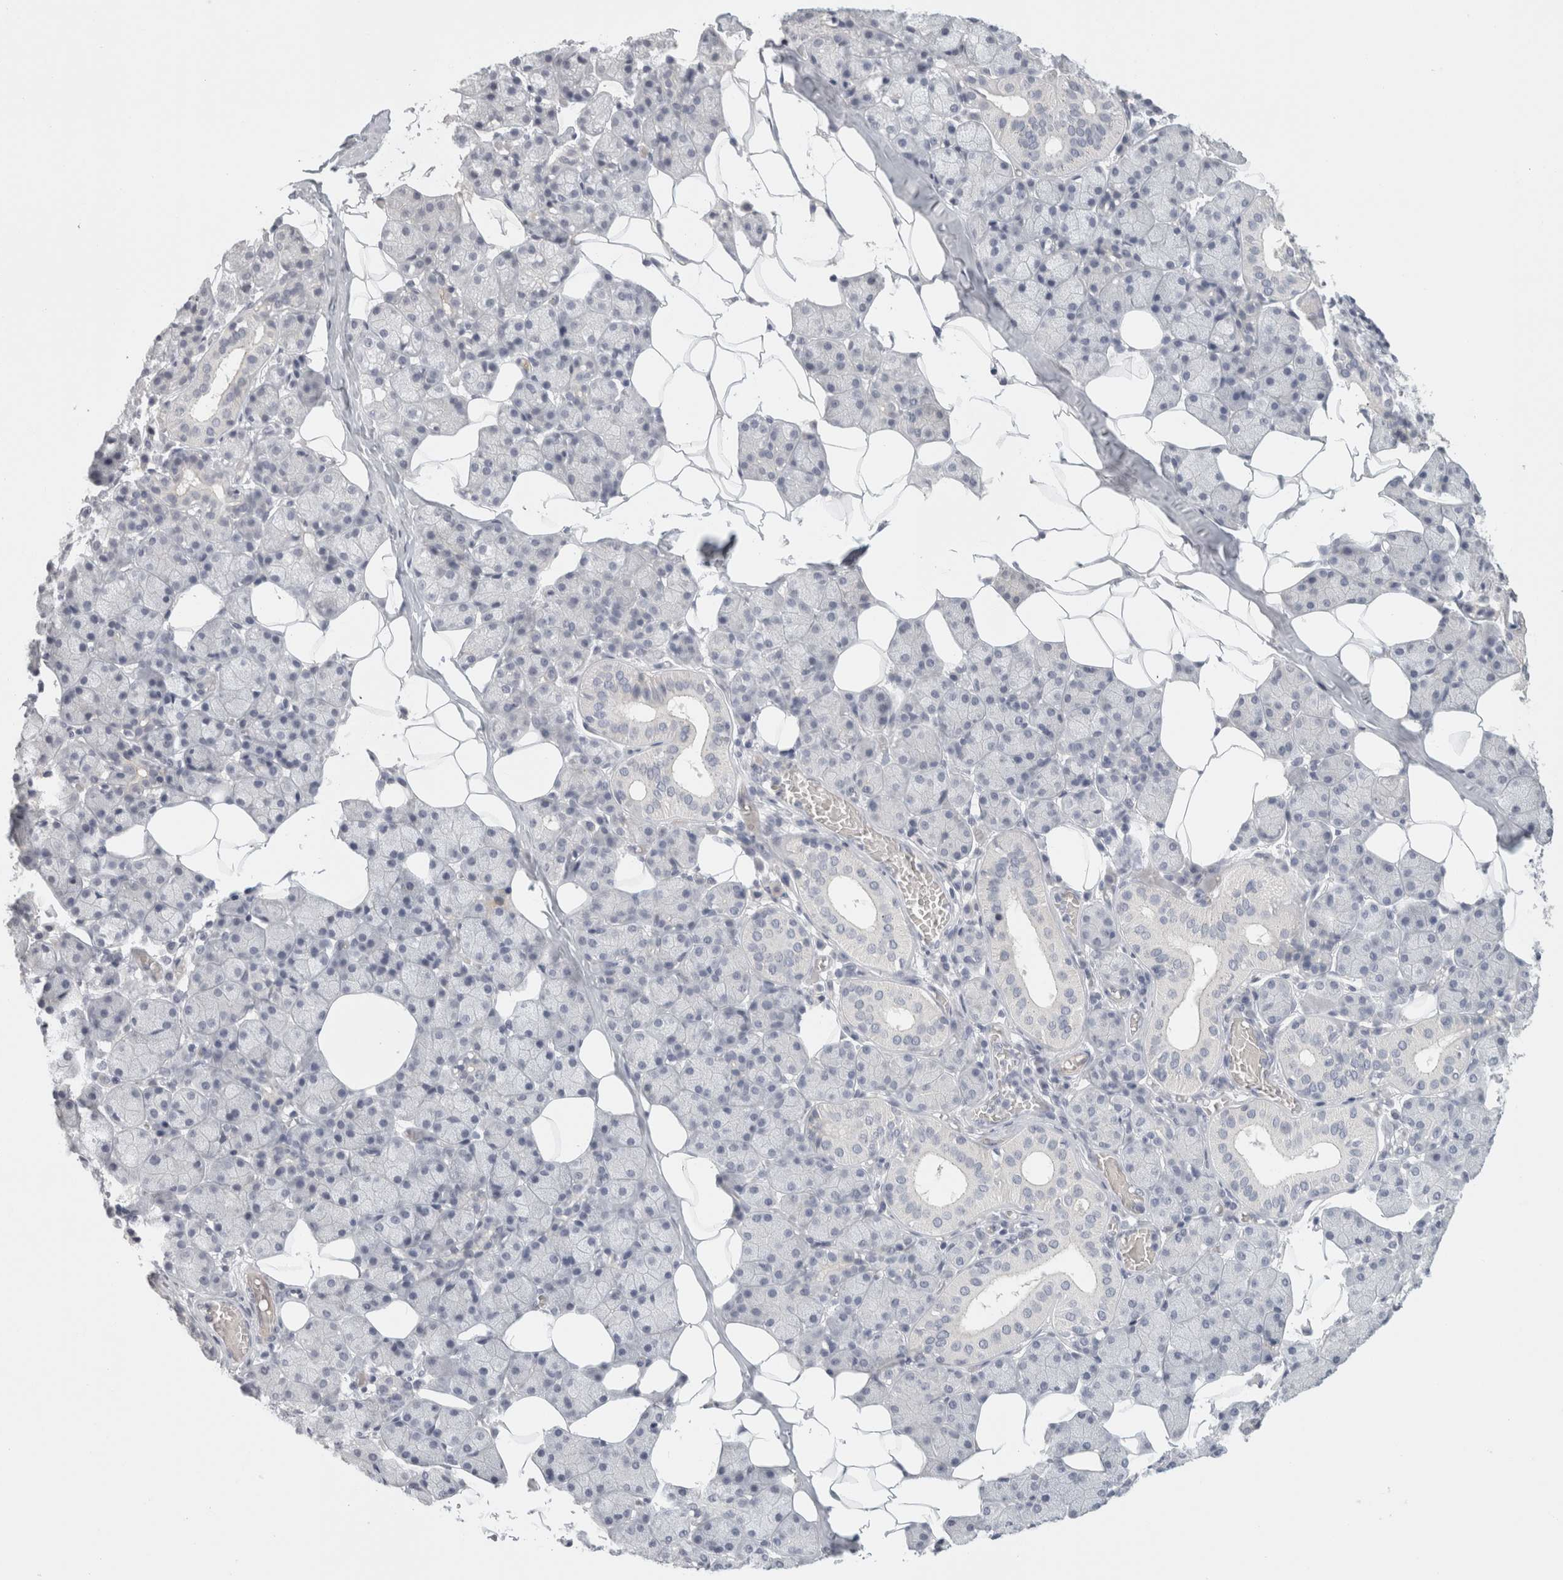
{"staining": {"intensity": "negative", "quantity": "none", "location": "none"}, "tissue": "salivary gland", "cell_type": "Glandular cells", "image_type": "normal", "snomed": [{"axis": "morphology", "description": "Normal tissue, NOS"}, {"axis": "topography", "description": "Salivary gland"}], "caption": "Salivary gland stained for a protein using IHC displays no expression glandular cells.", "gene": "FBLIM1", "patient": {"sex": "female", "age": 33}}